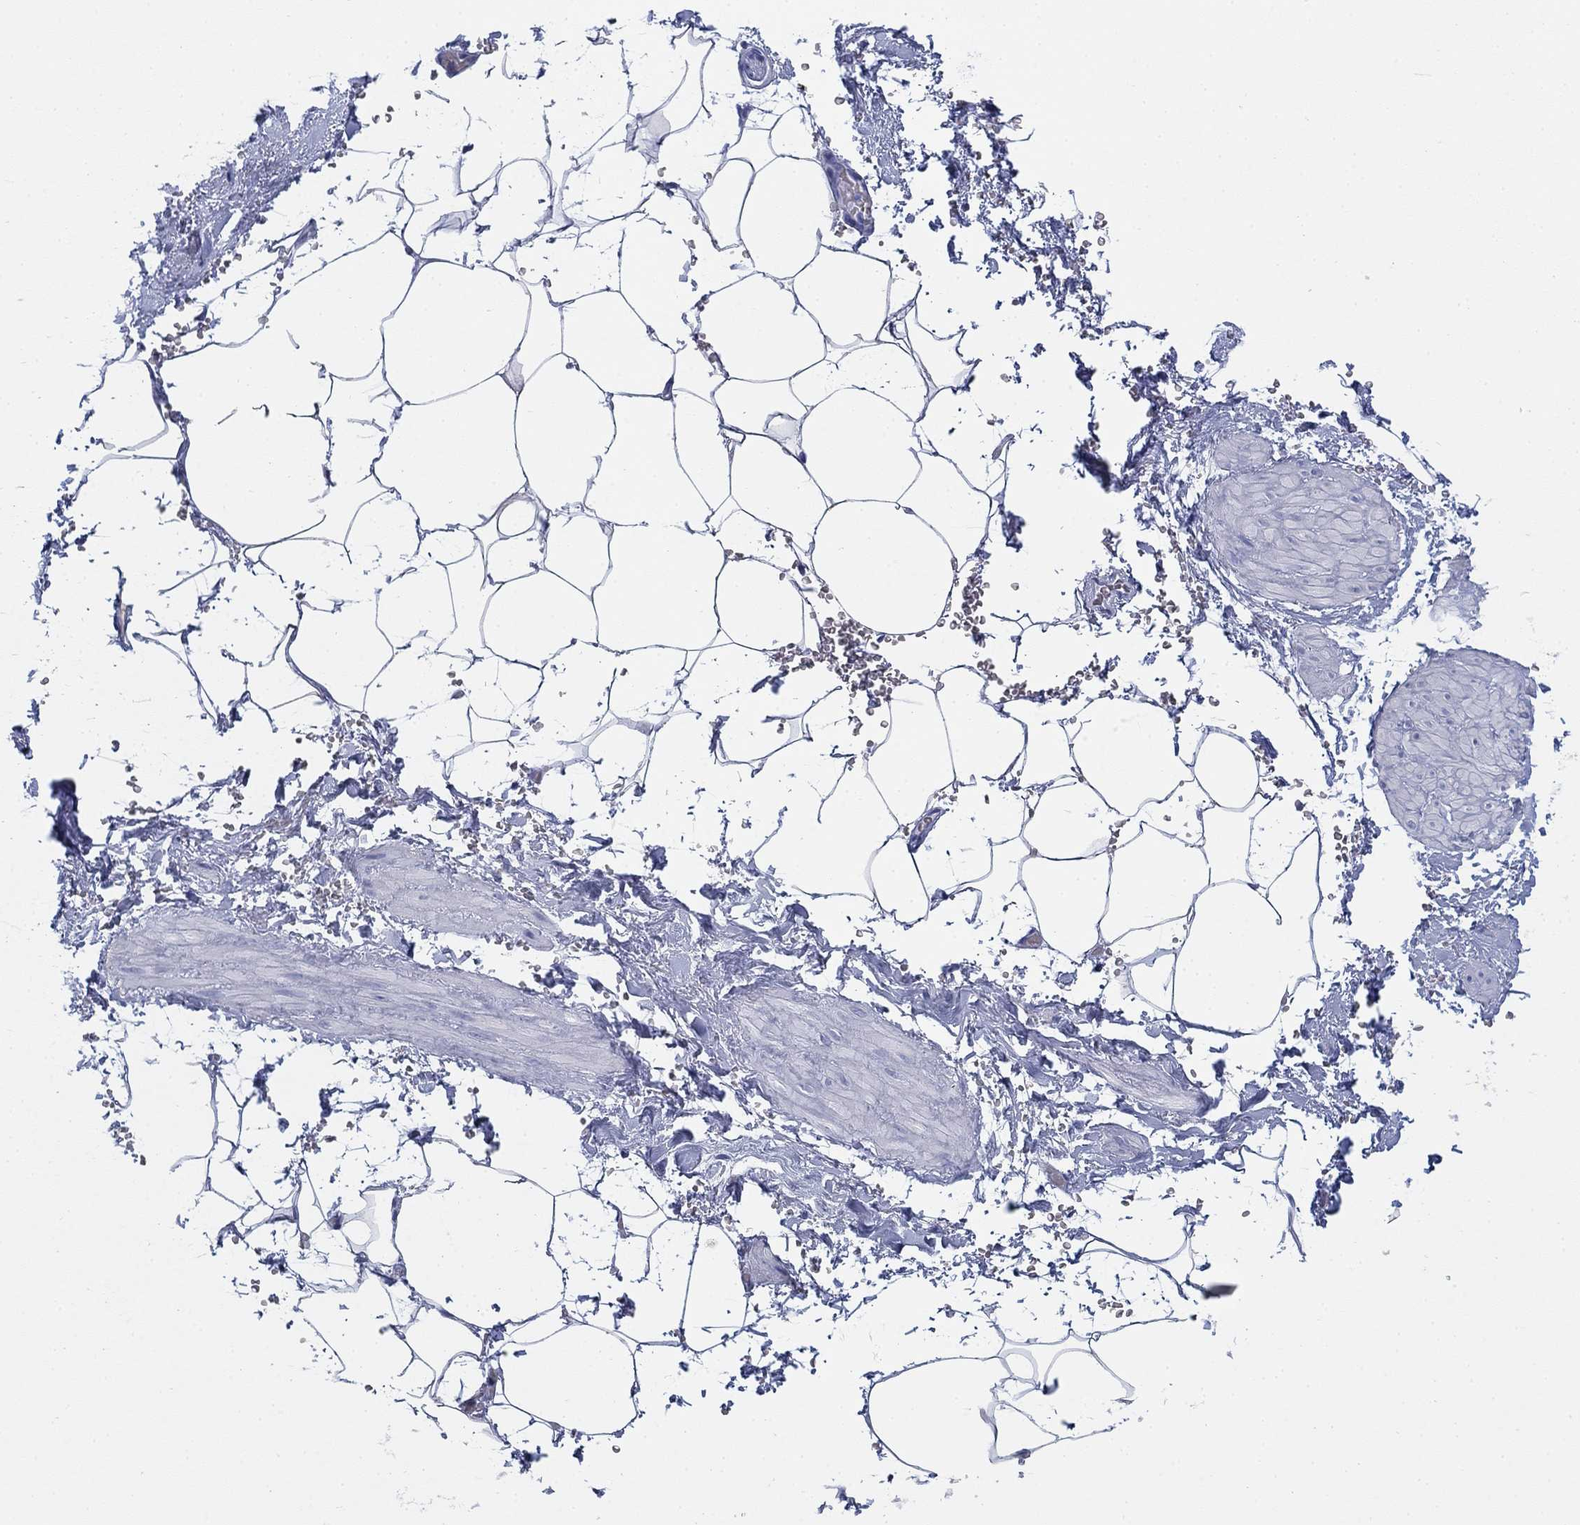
{"staining": {"intensity": "negative", "quantity": "none", "location": "none"}, "tissue": "adipose tissue", "cell_type": "Adipocytes", "image_type": "normal", "snomed": [{"axis": "morphology", "description": "Normal tissue, NOS"}, {"axis": "topography", "description": "Soft tissue"}, {"axis": "topography", "description": "Adipose tissue"}, {"axis": "topography", "description": "Vascular tissue"}, {"axis": "topography", "description": "Peripheral nerve tissue"}], "caption": "Adipocytes are negative for brown protein staining in unremarkable adipose tissue. (IHC, brightfield microscopy, high magnification).", "gene": "SCCPDH", "patient": {"sex": "male", "age": 68}}